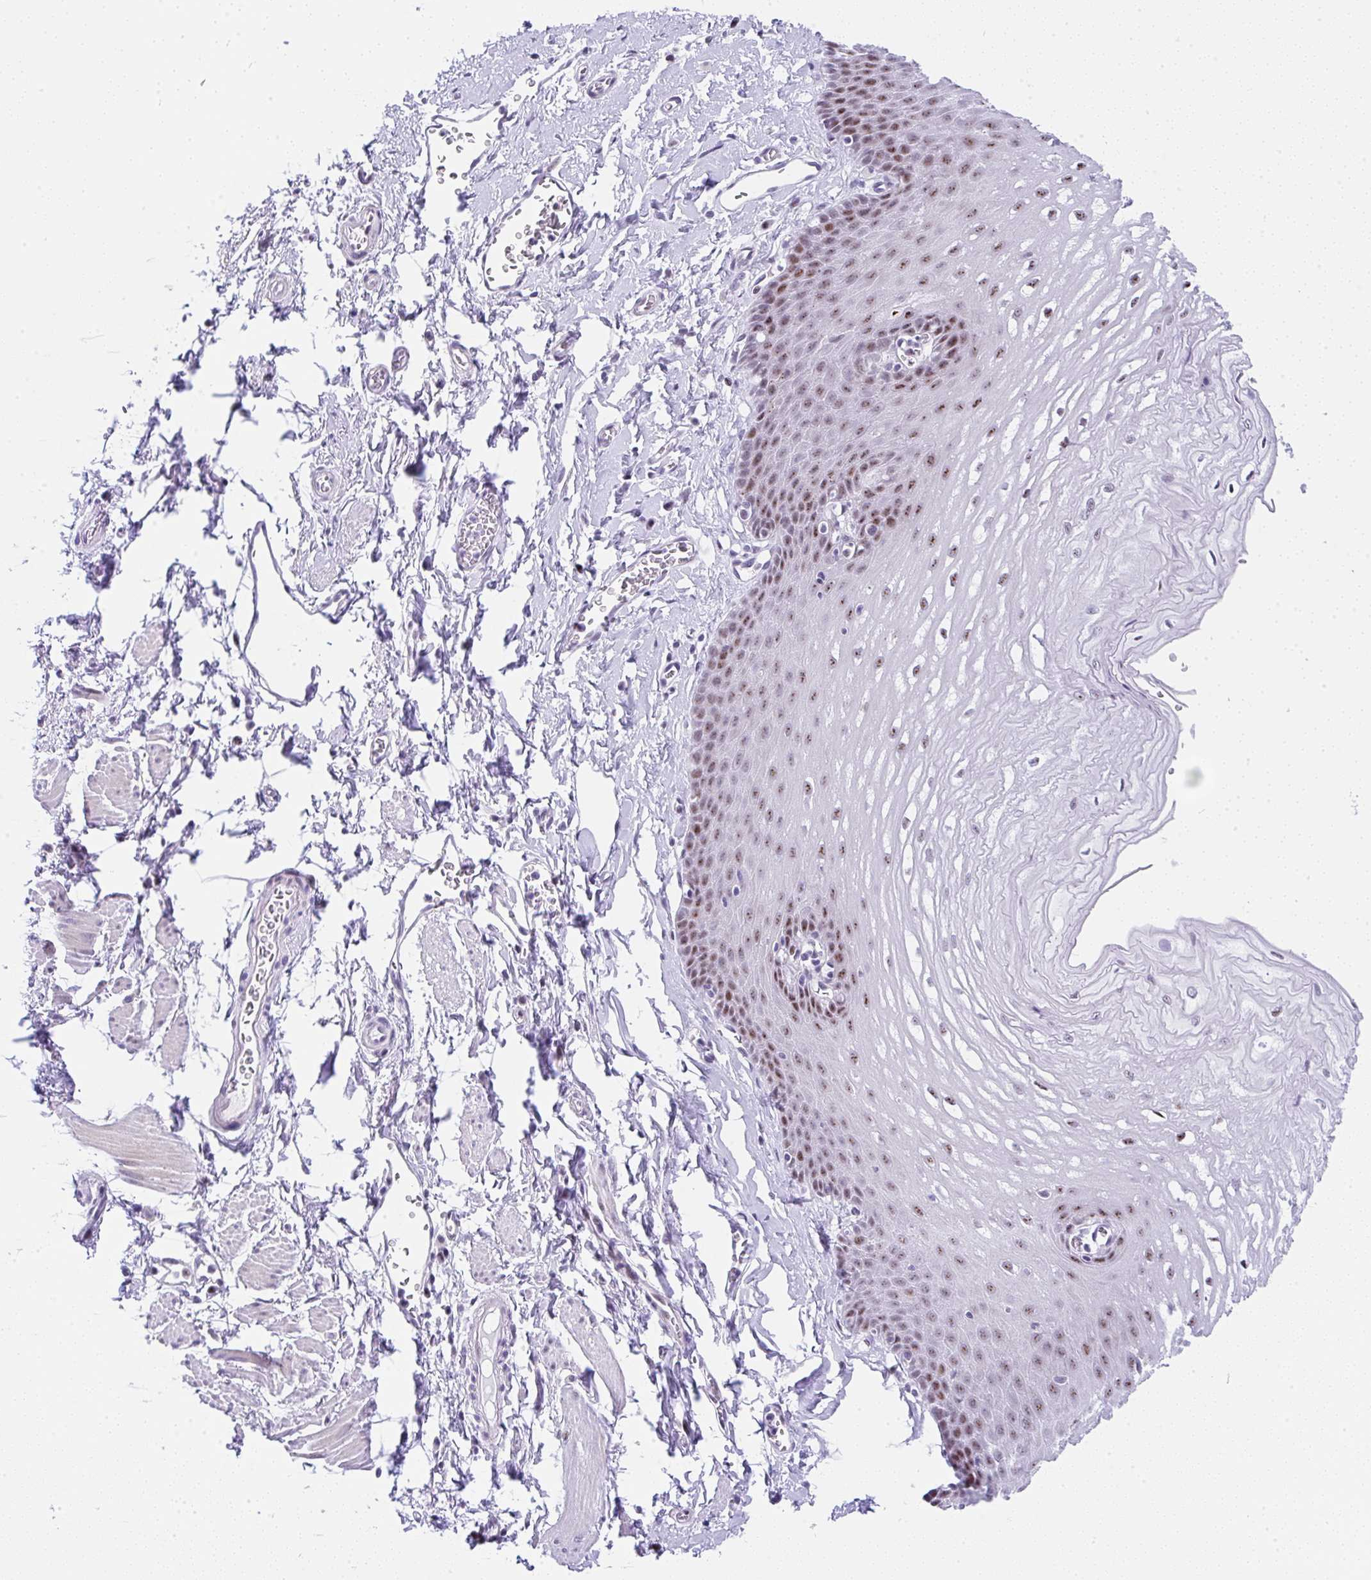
{"staining": {"intensity": "strong", "quantity": "25%-75%", "location": "nuclear"}, "tissue": "esophagus", "cell_type": "Squamous epithelial cells", "image_type": "normal", "snomed": [{"axis": "morphology", "description": "Normal tissue, NOS"}, {"axis": "topography", "description": "Esophagus"}], "caption": "This photomicrograph displays IHC staining of unremarkable human esophagus, with high strong nuclear positivity in about 25%-75% of squamous epithelial cells.", "gene": "NR1D2", "patient": {"sex": "male", "age": 70}}